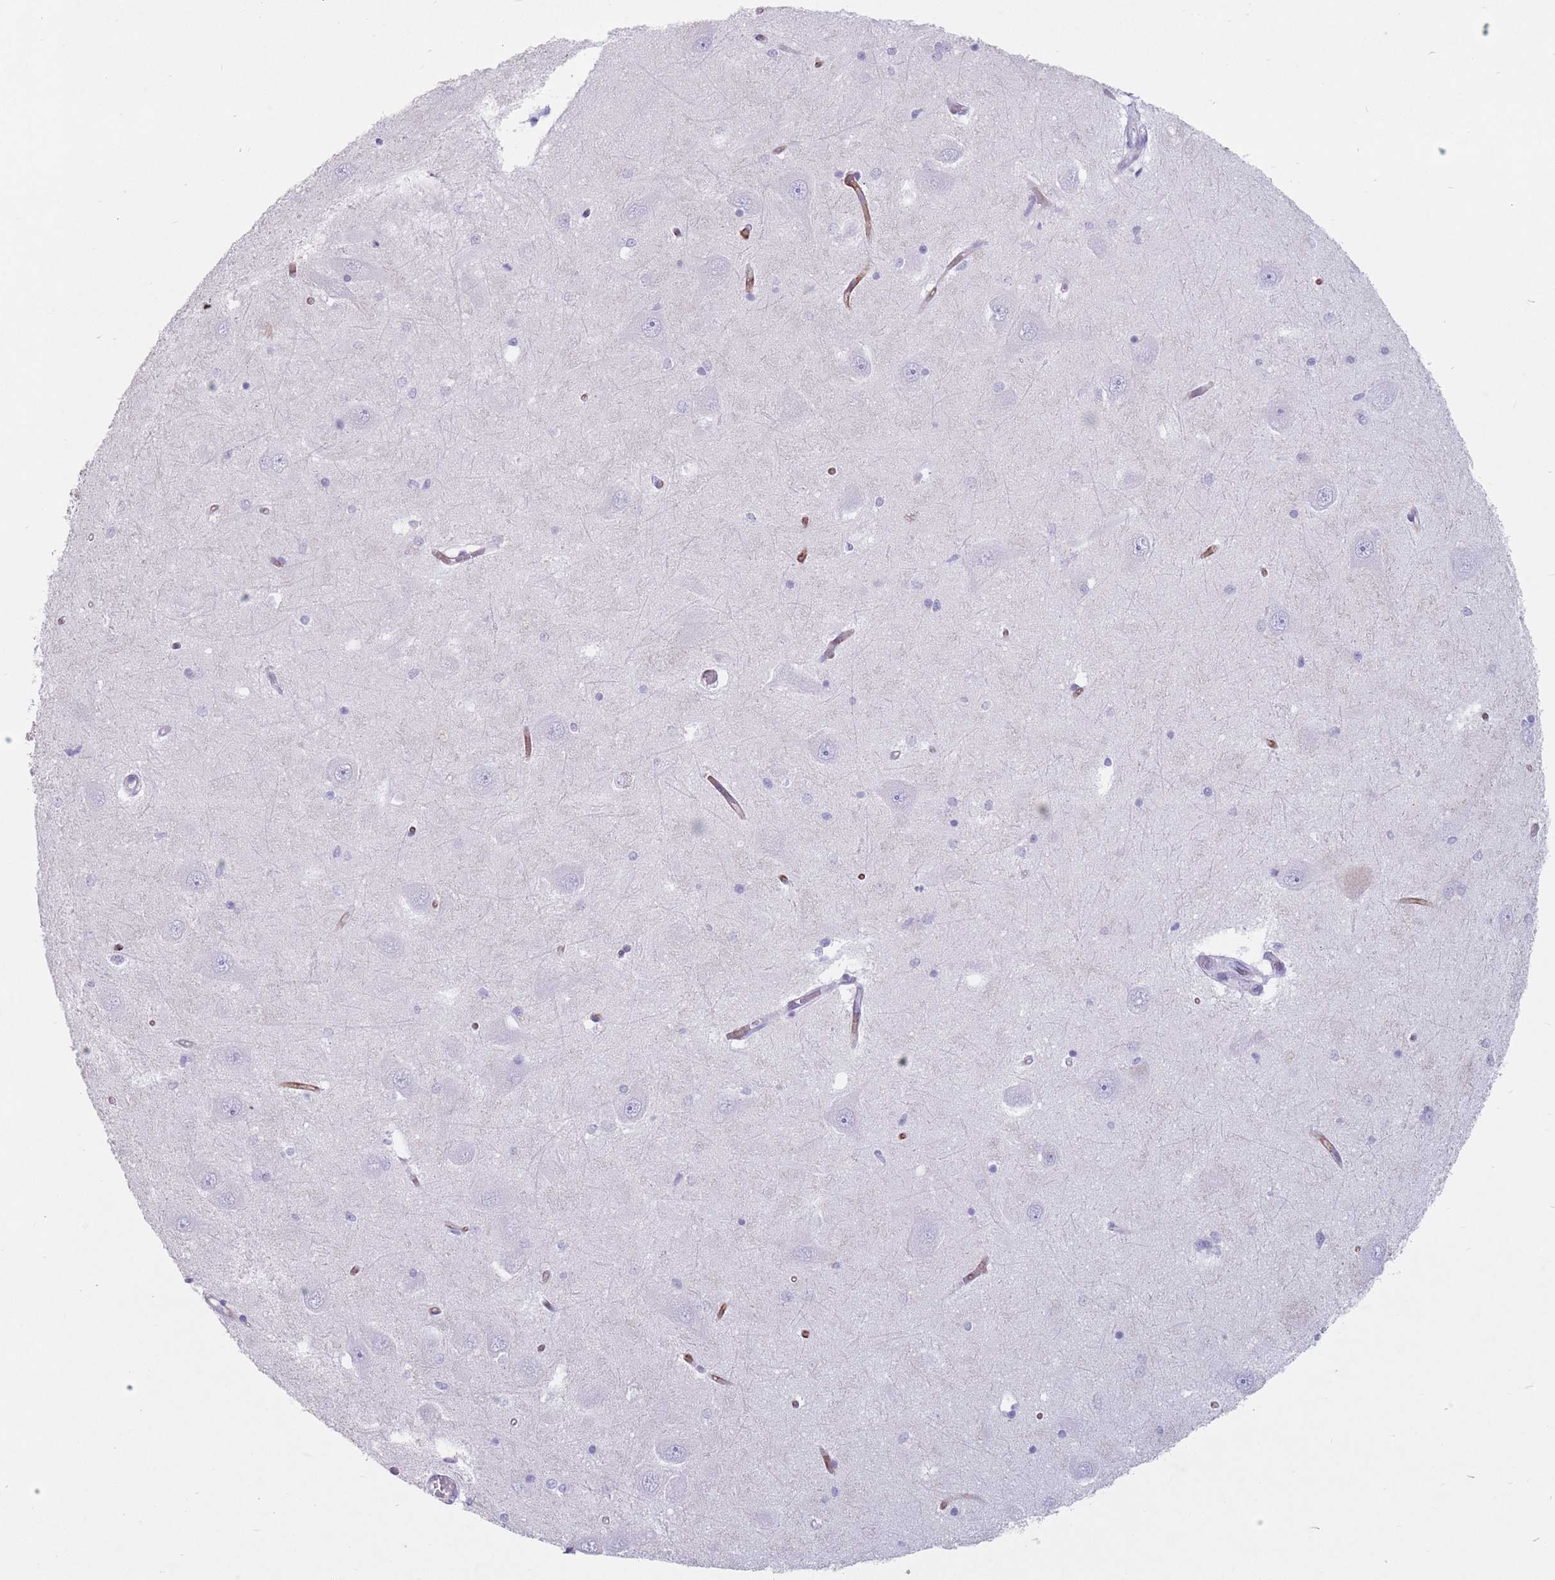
{"staining": {"intensity": "negative", "quantity": "none", "location": "none"}, "tissue": "hippocampus", "cell_type": "Glial cells", "image_type": "normal", "snomed": [{"axis": "morphology", "description": "Normal tissue, NOS"}, {"axis": "topography", "description": "Hippocampus"}], "caption": "High power microscopy histopathology image of an IHC image of benign hippocampus, revealing no significant positivity in glial cells. Brightfield microscopy of immunohistochemistry (IHC) stained with DAB (3,3'-diaminobenzidine) (brown) and hematoxylin (blue), captured at high magnification.", "gene": "ST3GAL5", "patient": {"sex": "male", "age": 45}}